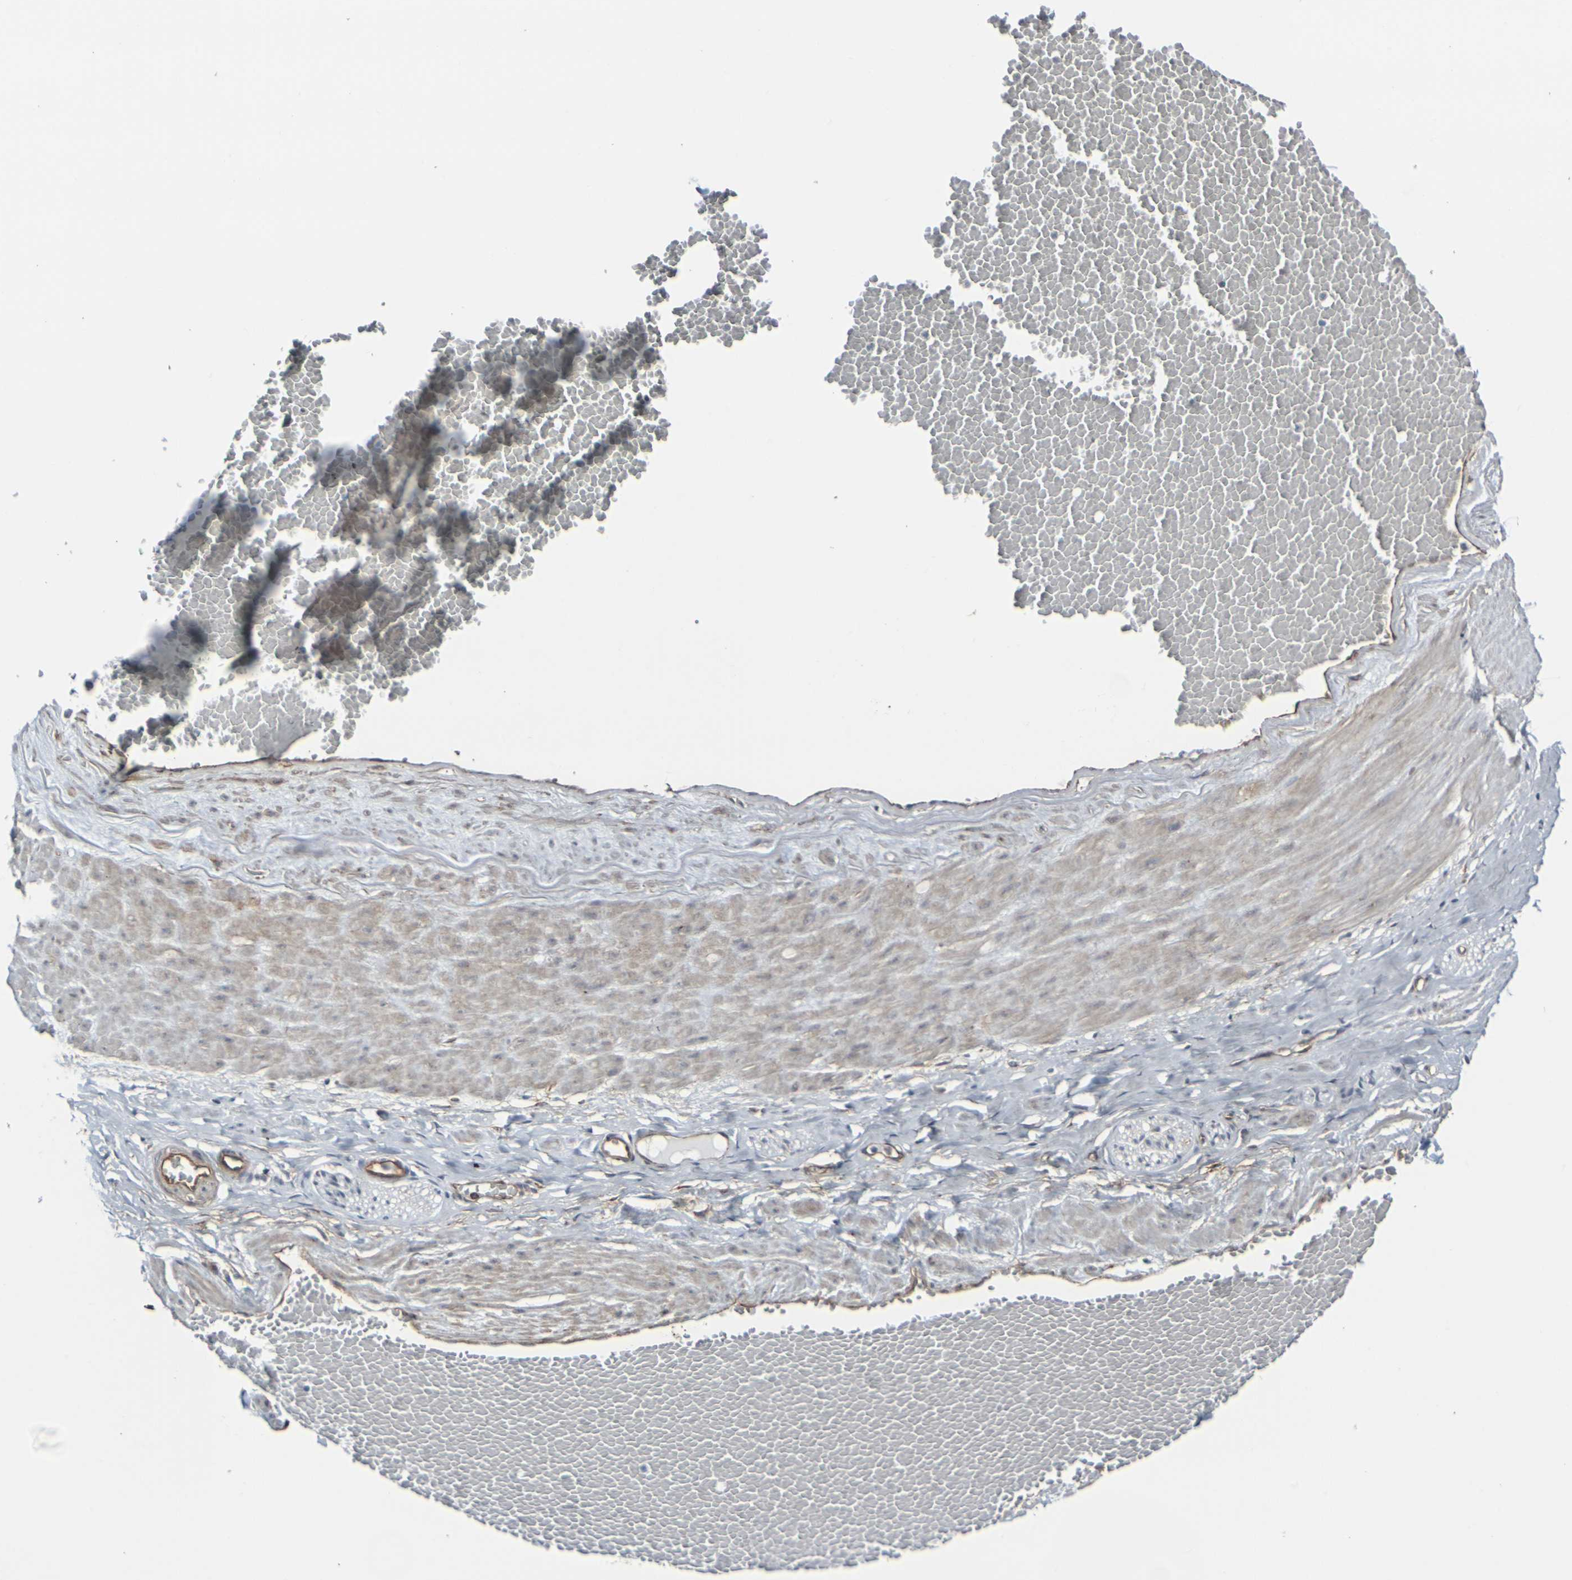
{"staining": {"intensity": "negative", "quantity": "none", "location": "none"}, "tissue": "adipose tissue", "cell_type": "Adipocytes", "image_type": "normal", "snomed": [{"axis": "morphology", "description": "Normal tissue, NOS"}, {"axis": "topography", "description": "Soft tissue"}, {"axis": "topography", "description": "Vascular tissue"}], "caption": "This is a image of IHC staining of unremarkable adipose tissue, which shows no expression in adipocytes.", "gene": "MYOF", "patient": {"sex": "female", "age": 35}}